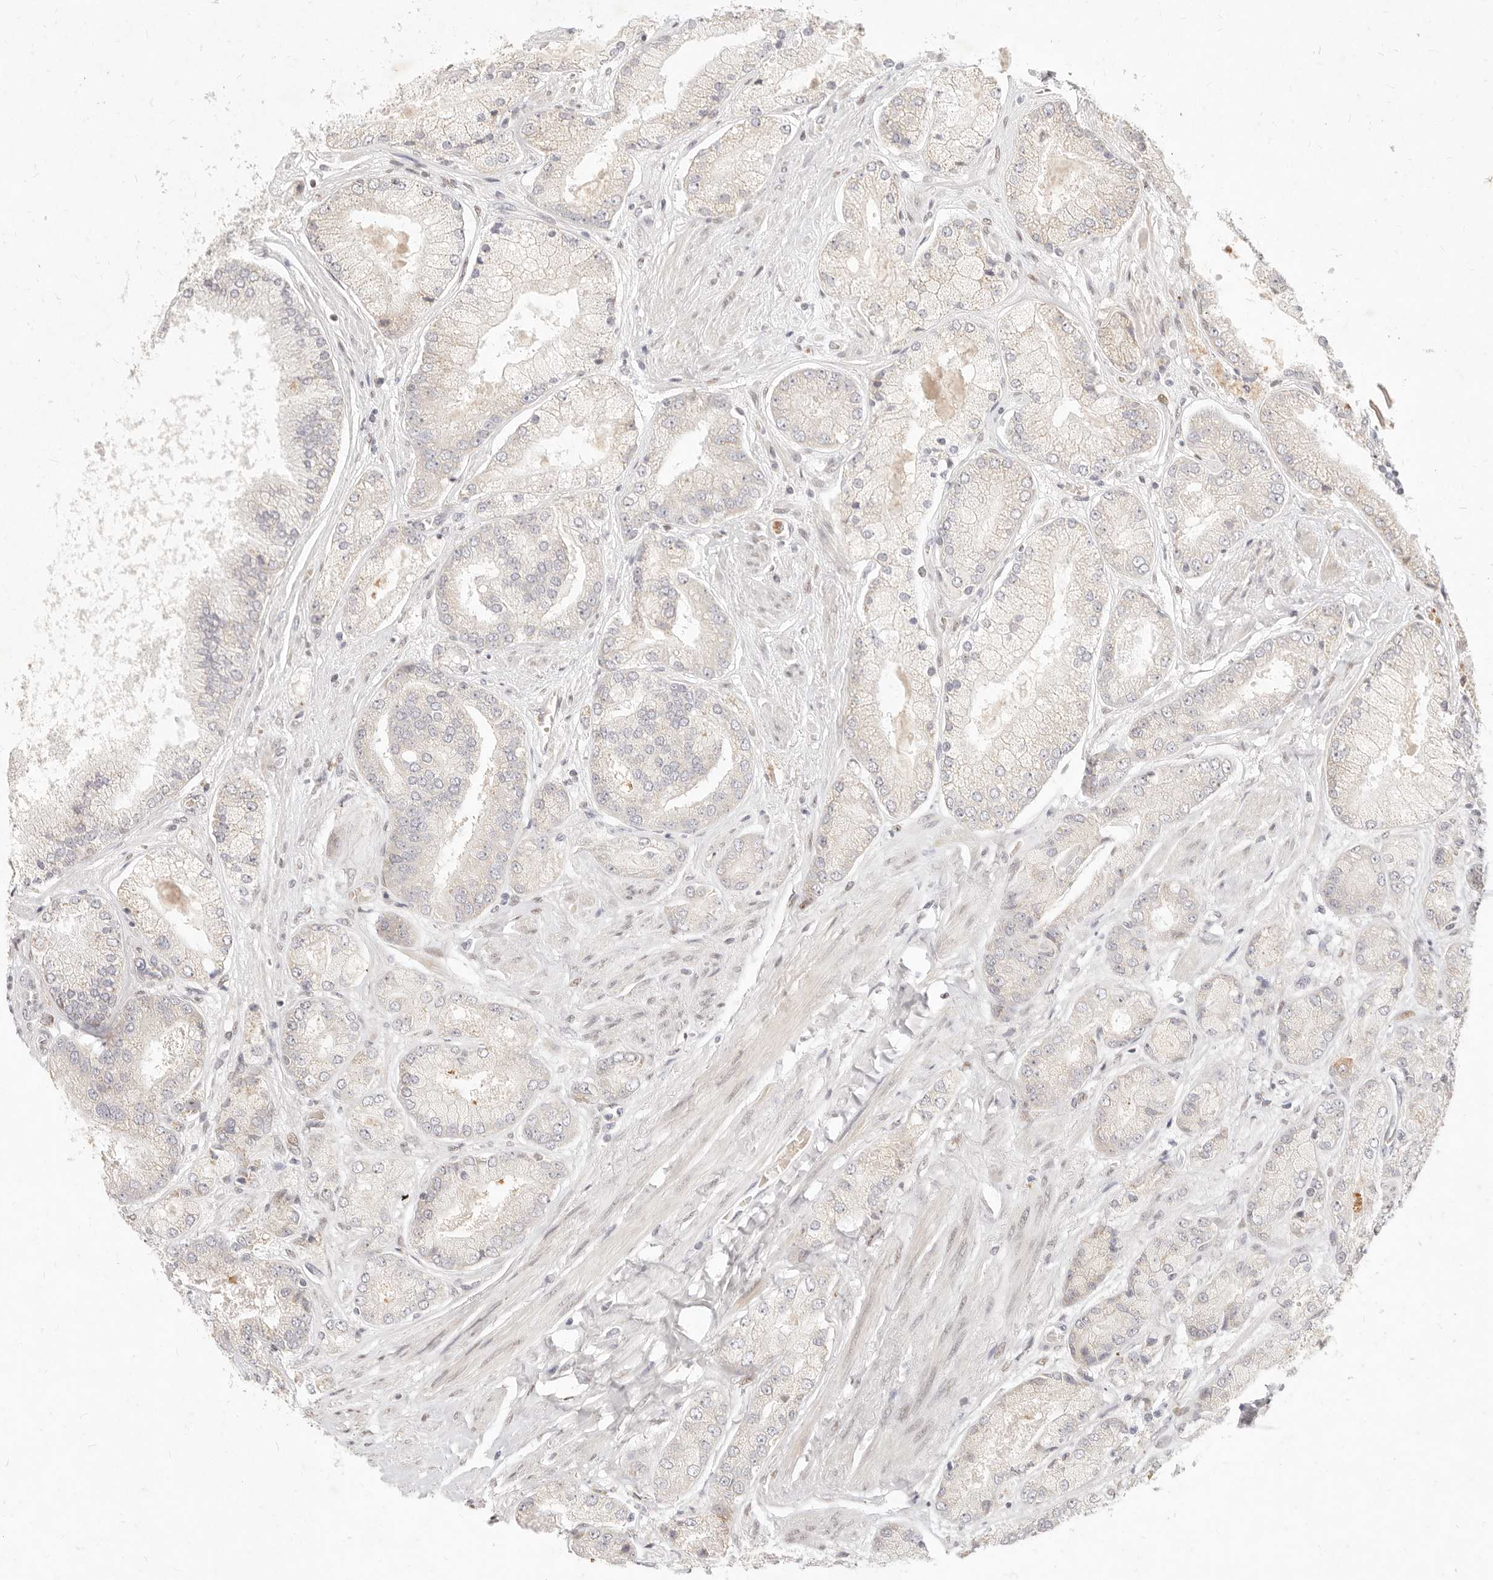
{"staining": {"intensity": "negative", "quantity": "none", "location": "none"}, "tissue": "prostate cancer", "cell_type": "Tumor cells", "image_type": "cancer", "snomed": [{"axis": "morphology", "description": "Adenocarcinoma, High grade"}, {"axis": "topography", "description": "Prostate"}], "caption": "Prostate cancer (high-grade adenocarcinoma) was stained to show a protein in brown. There is no significant expression in tumor cells.", "gene": "ASCL3", "patient": {"sex": "male", "age": 58}}